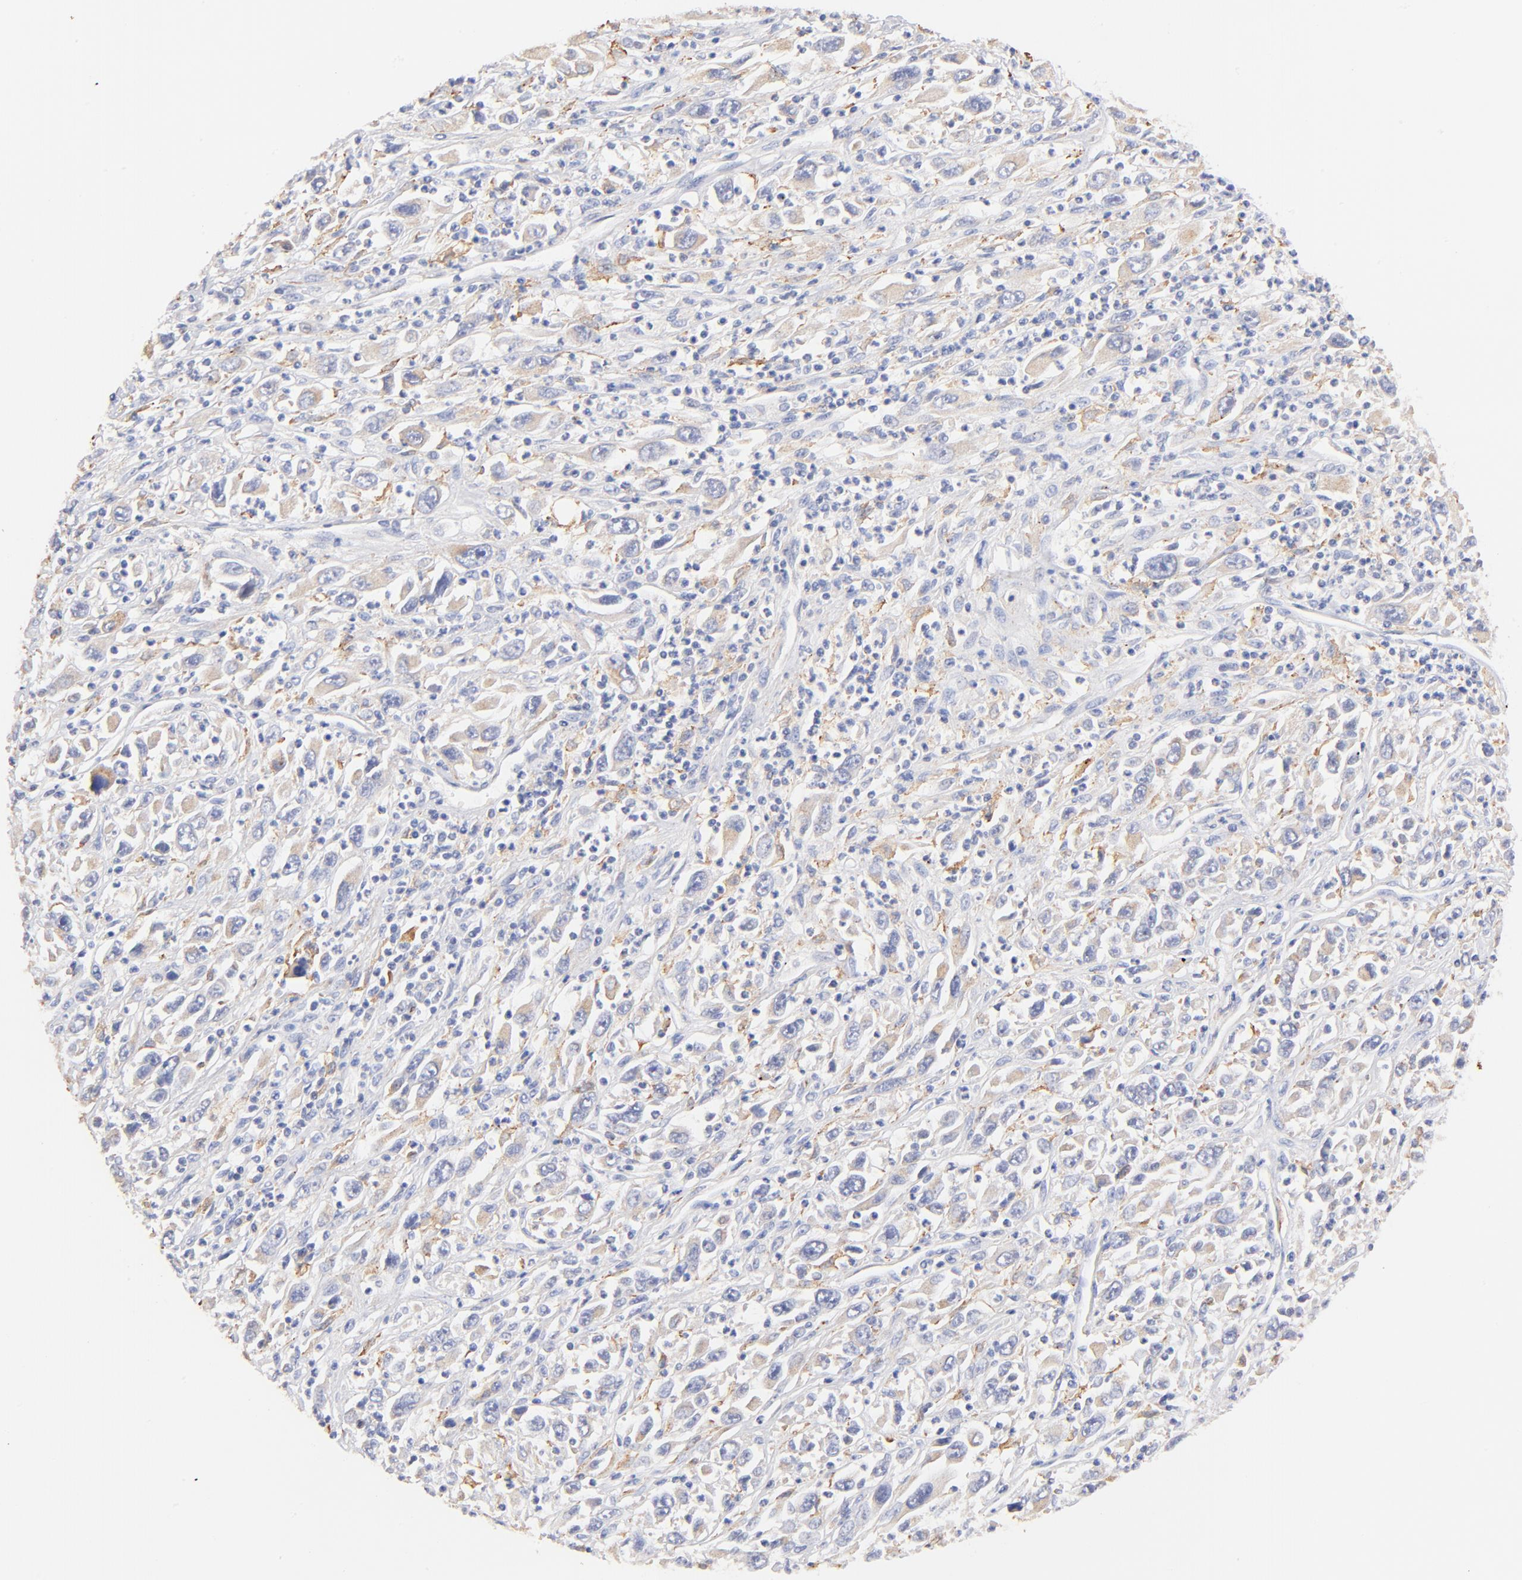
{"staining": {"intensity": "weak", "quantity": ">75%", "location": "cytoplasmic/membranous"}, "tissue": "melanoma", "cell_type": "Tumor cells", "image_type": "cancer", "snomed": [{"axis": "morphology", "description": "Malignant melanoma, Metastatic site"}, {"axis": "topography", "description": "Skin"}], "caption": "Melanoma stained with a brown dye reveals weak cytoplasmic/membranous positive positivity in about >75% of tumor cells.", "gene": "IGLV7-43", "patient": {"sex": "female", "age": 56}}